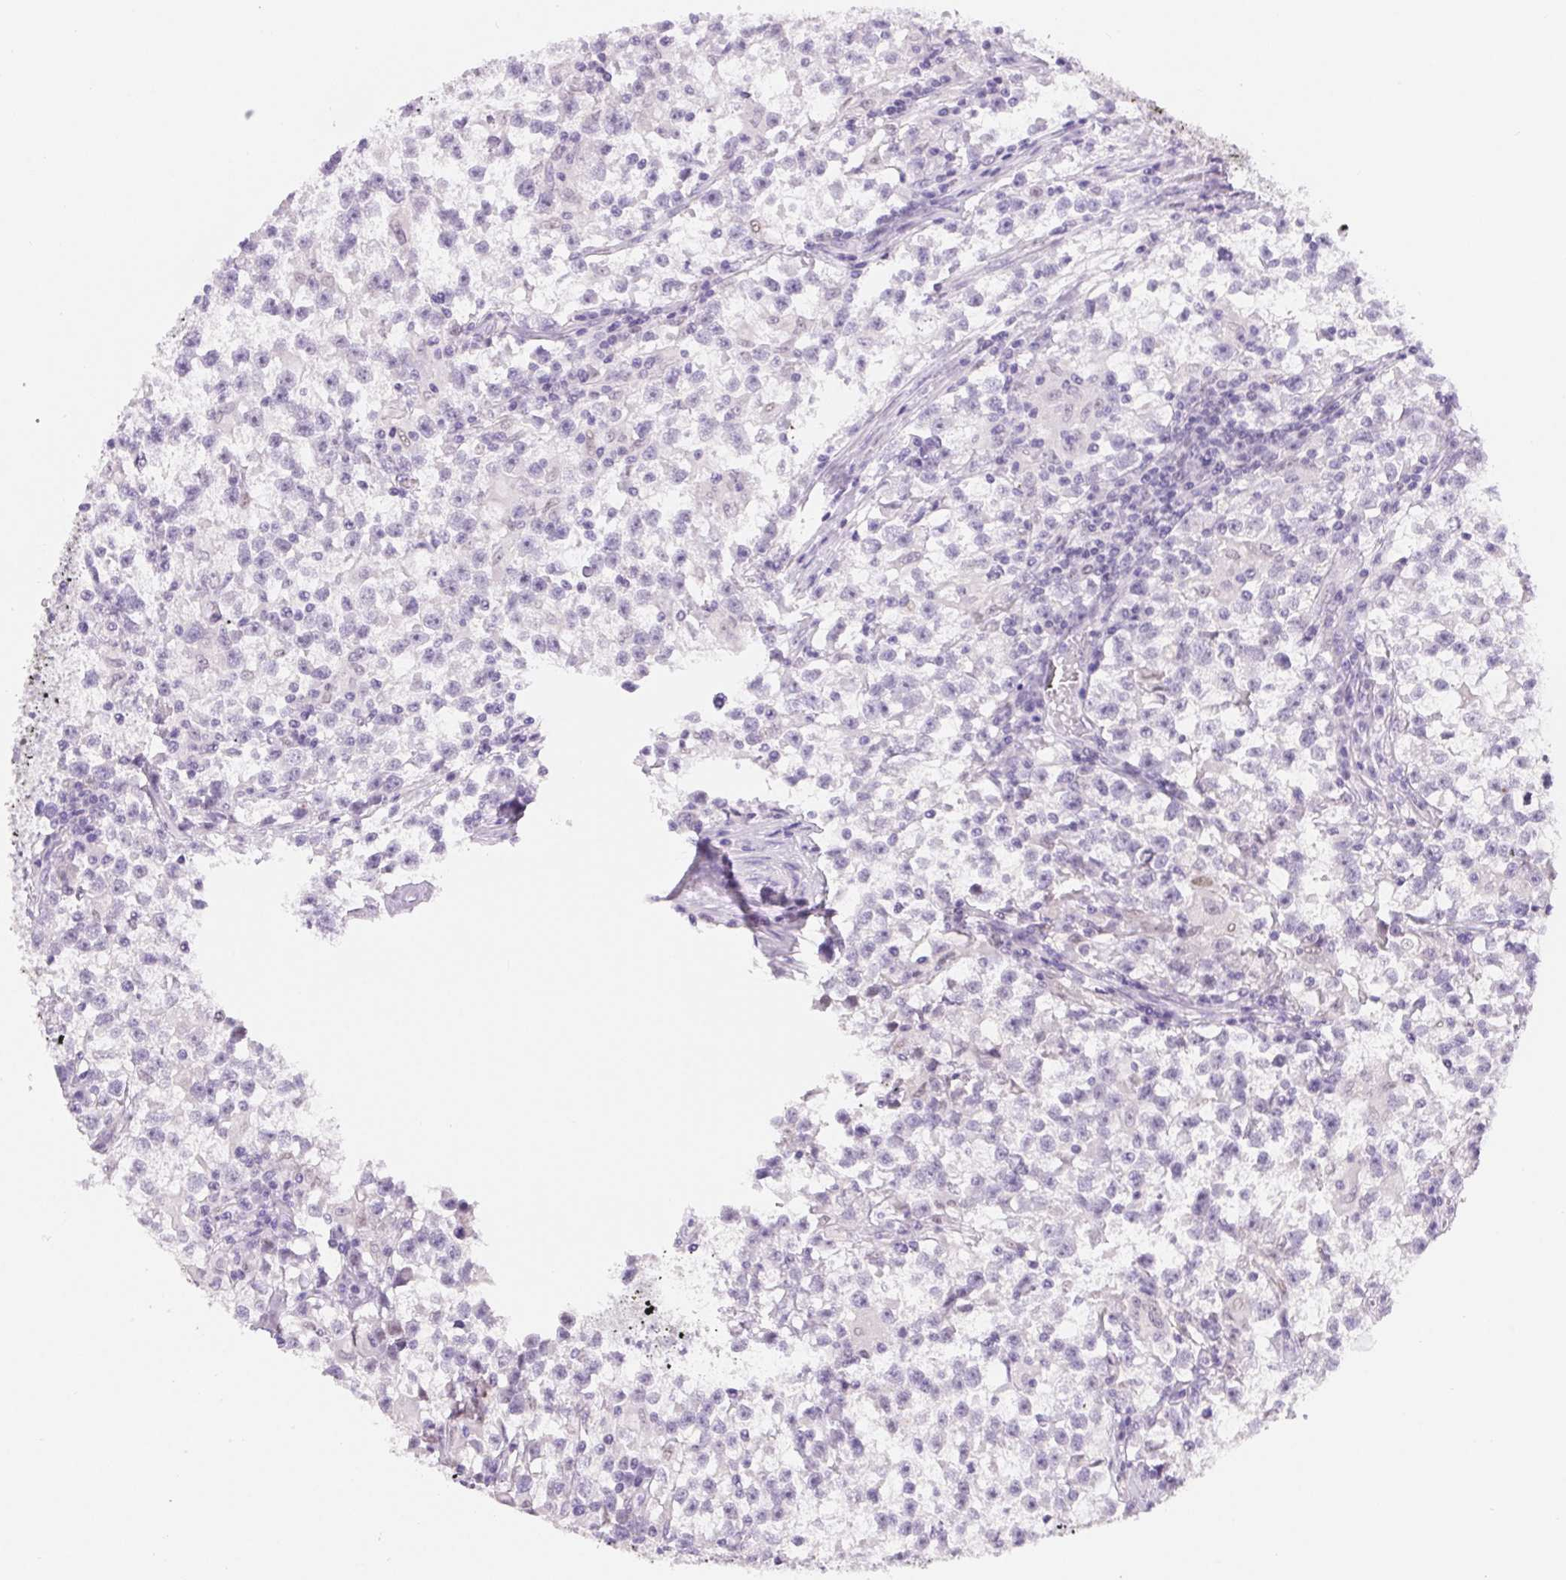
{"staining": {"intensity": "negative", "quantity": "none", "location": "none"}, "tissue": "testis cancer", "cell_type": "Tumor cells", "image_type": "cancer", "snomed": [{"axis": "morphology", "description": "Seminoma, NOS"}, {"axis": "topography", "description": "Testis"}], "caption": "Immunohistochemical staining of testis cancer (seminoma) demonstrates no significant expression in tumor cells.", "gene": "ASGR2", "patient": {"sex": "male", "age": 31}}